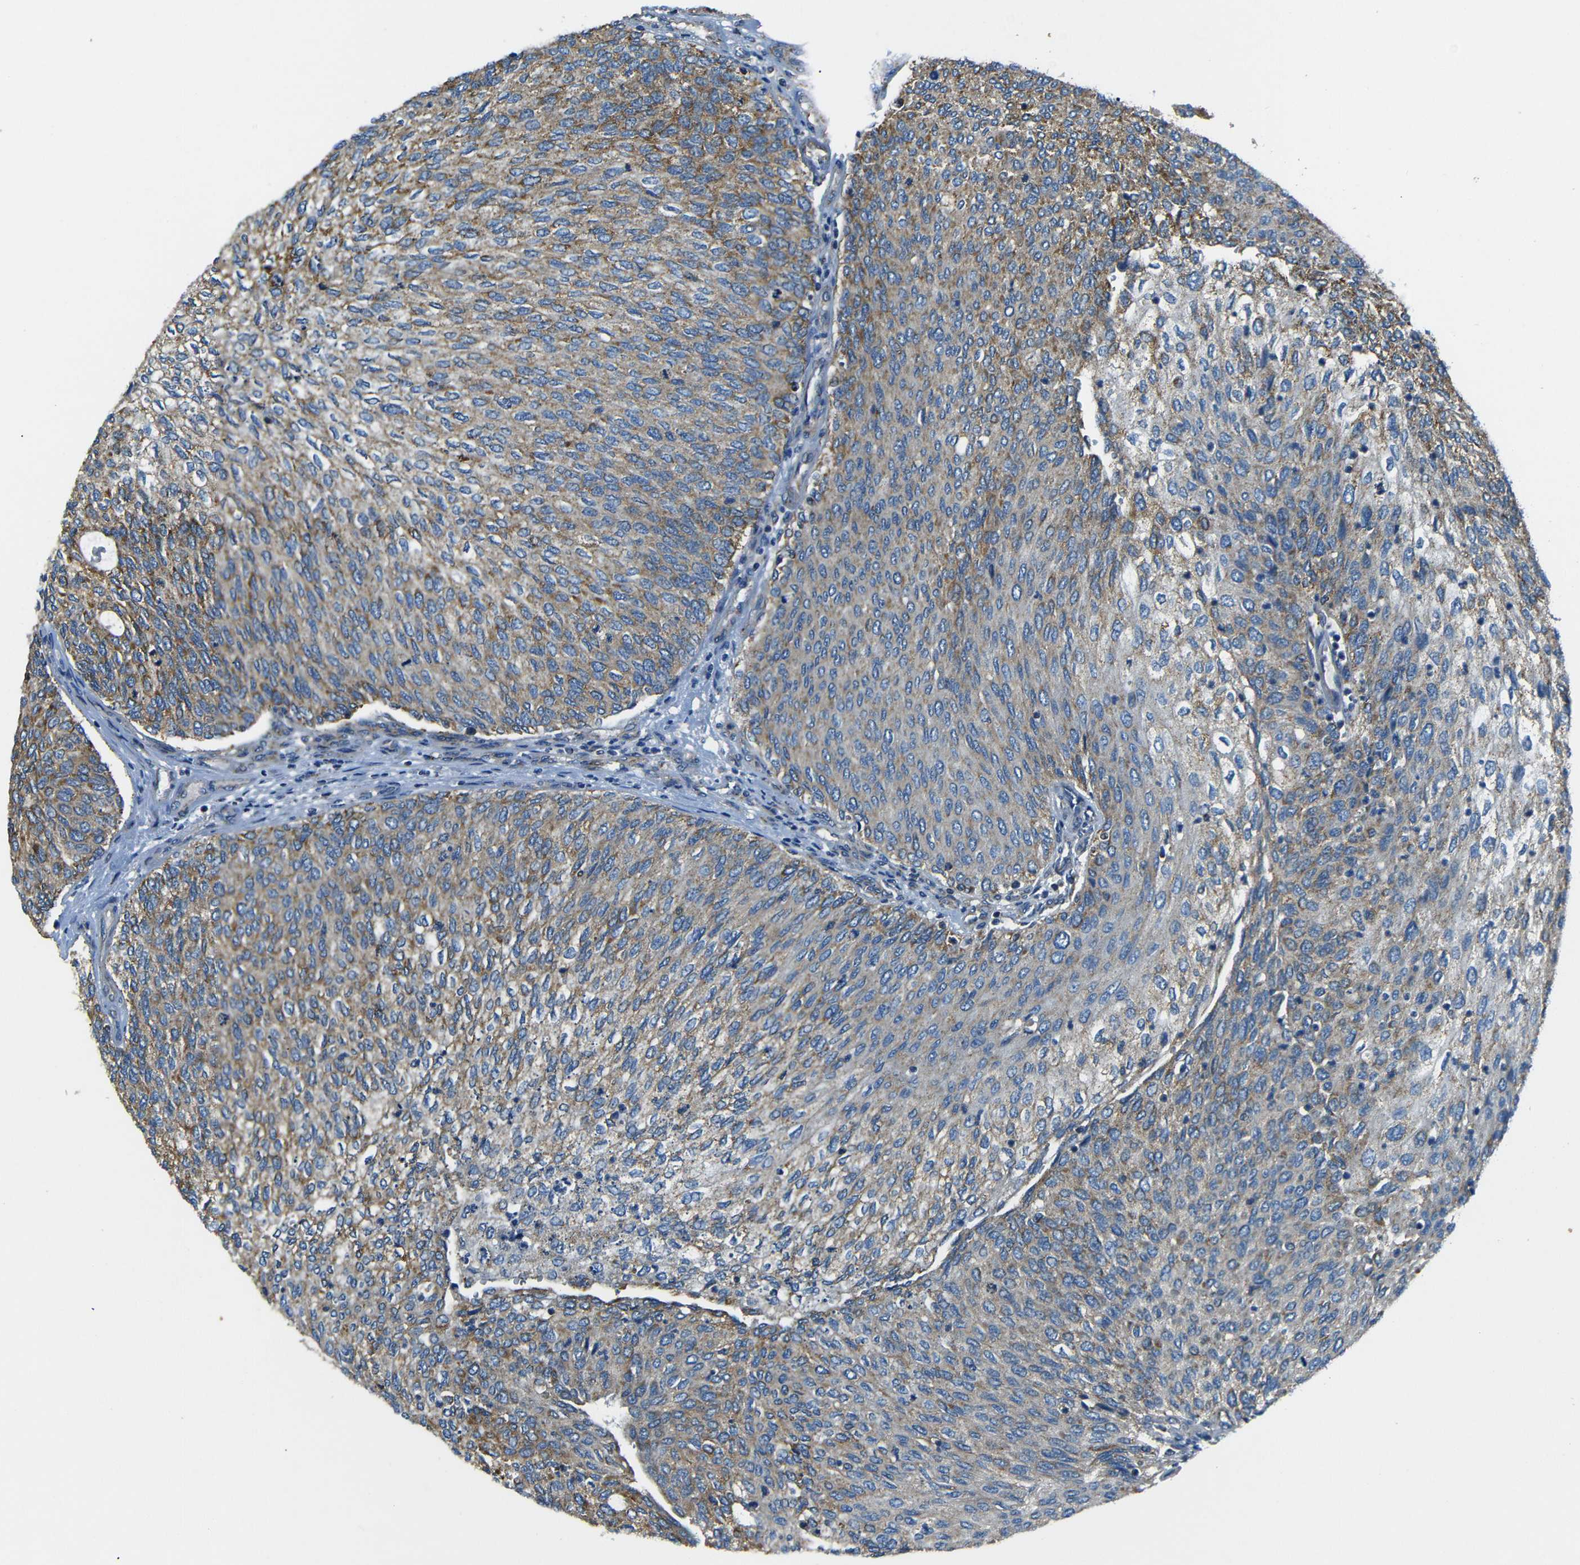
{"staining": {"intensity": "moderate", "quantity": ">75%", "location": "cytoplasmic/membranous"}, "tissue": "urothelial cancer", "cell_type": "Tumor cells", "image_type": "cancer", "snomed": [{"axis": "morphology", "description": "Urothelial carcinoma, Low grade"}, {"axis": "topography", "description": "Urinary bladder"}], "caption": "Urothelial carcinoma (low-grade) stained with immunohistochemistry exhibits moderate cytoplasmic/membranous positivity in approximately >75% of tumor cells. The protein of interest is shown in brown color, while the nuclei are stained blue.", "gene": "NETO2", "patient": {"sex": "female", "age": 79}}